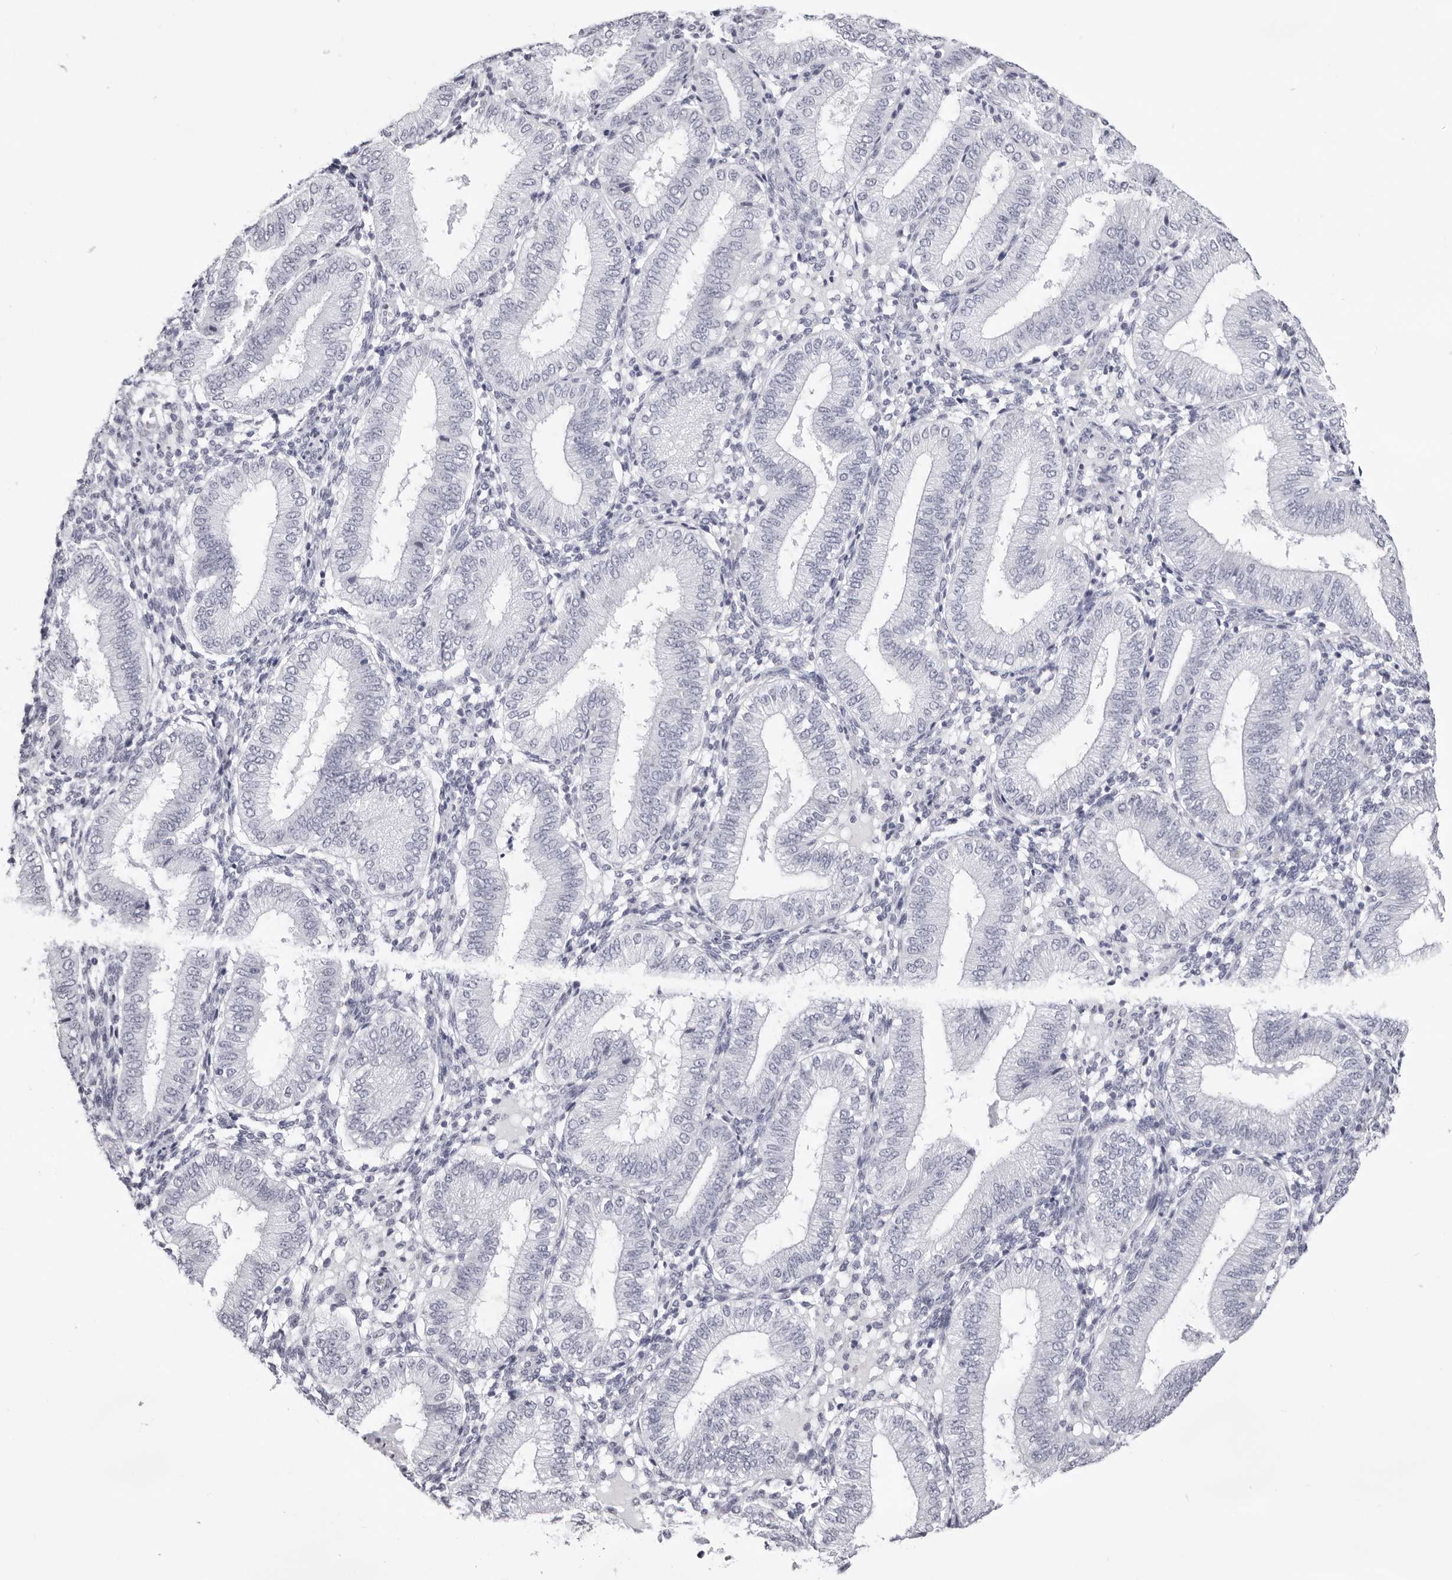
{"staining": {"intensity": "negative", "quantity": "none", "location": "none"}, "tissue": "endometrium", "cell_type": "Cells in endometrial stroma", "image_type": "normal", "snomed": [{"axis": "morphology", "description": "Normal tissue, NOS"}, {"axis": "topography", "description": "Endometrium"}], "caption": "DAB (3,3'-diaminobenzidine) immunohistochemical staining of normal human endometrium shows no significant expression in cells in endometrial stroma.", "gene": "INSL3", "patient": {"sex": "female", "age": 39}}